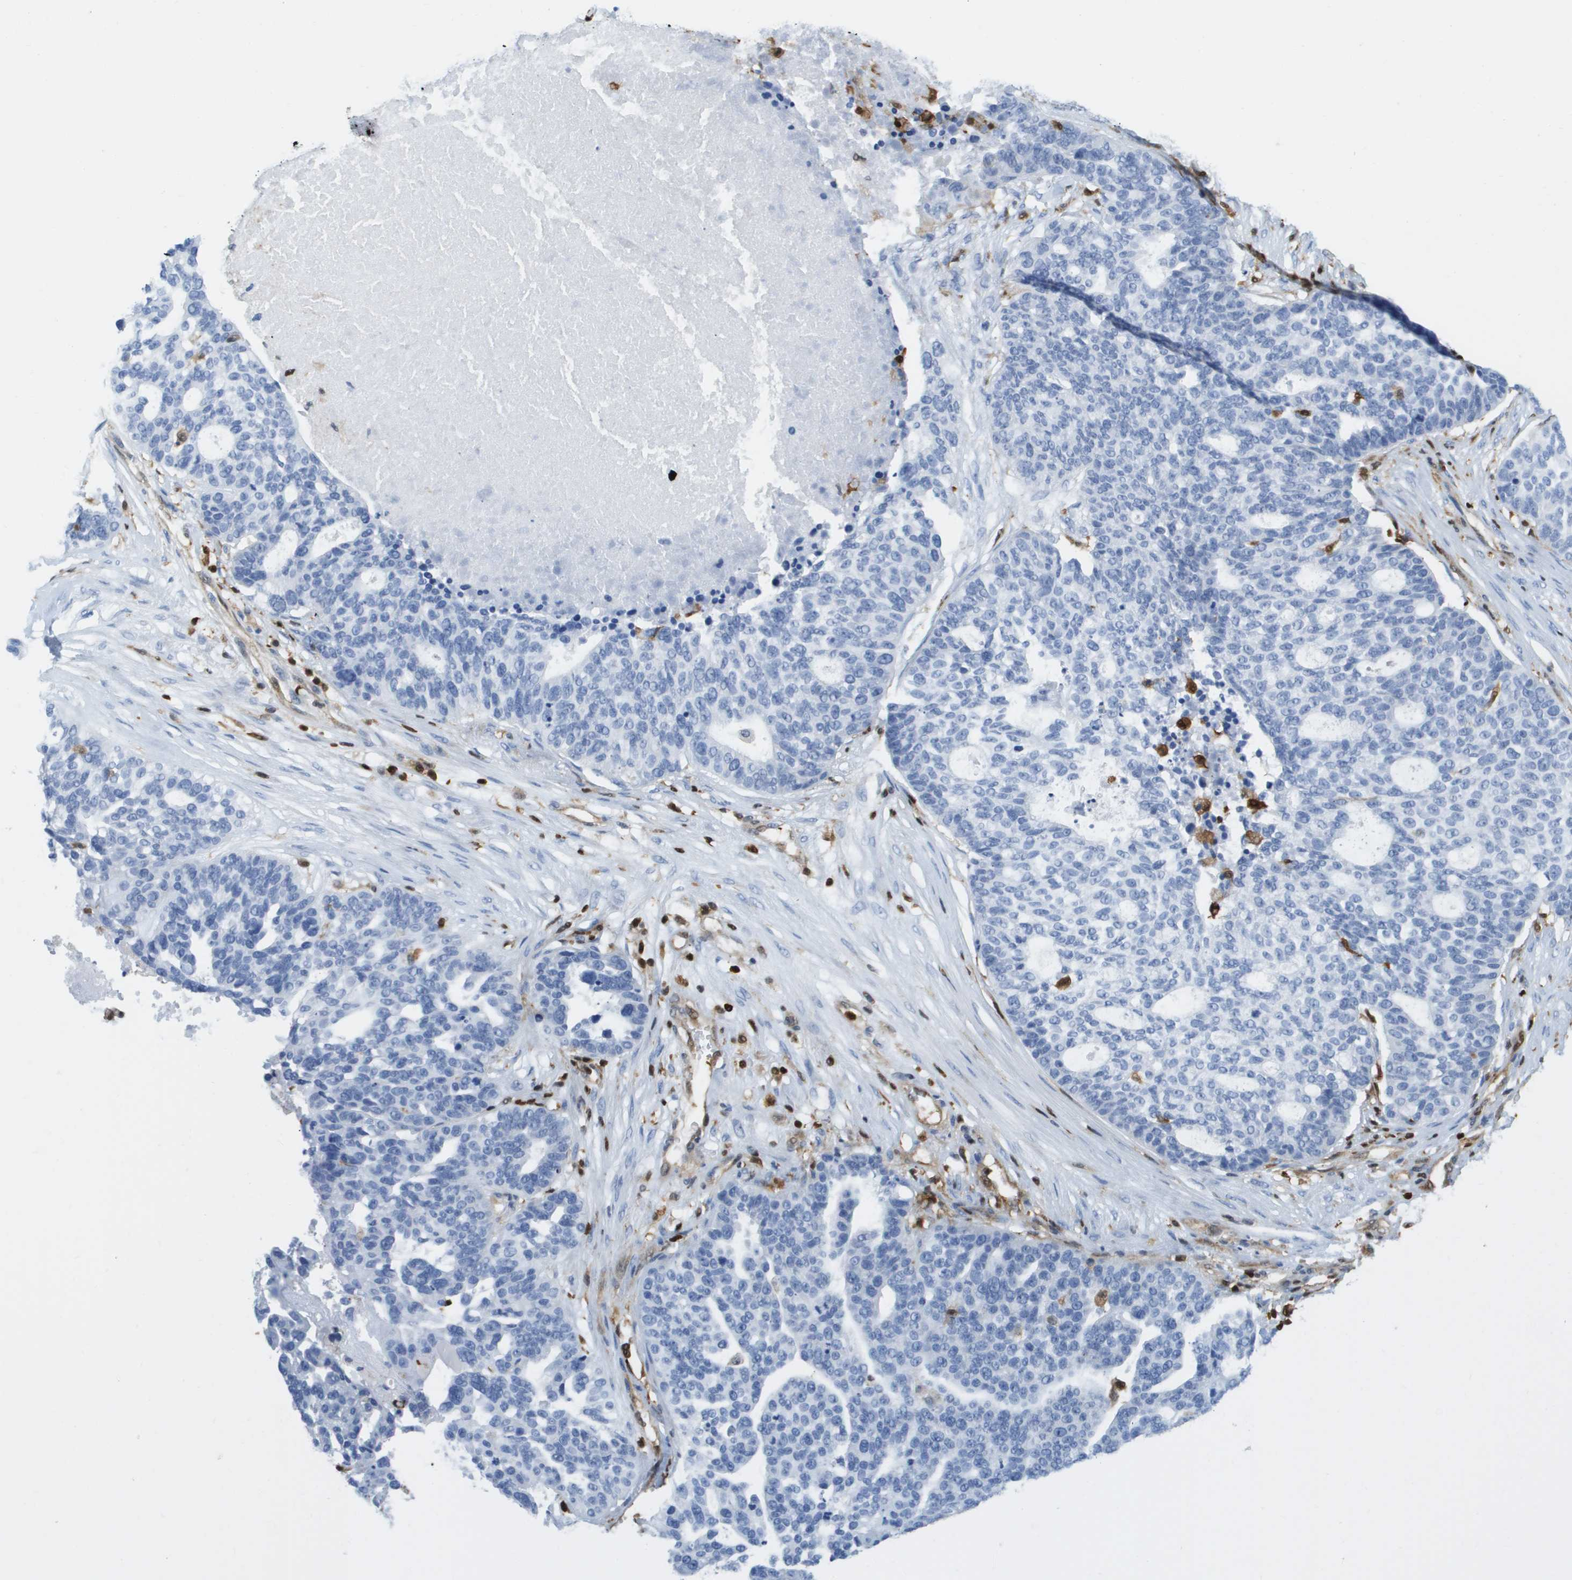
{"staining": {"intensity": "negative", "quantity": "none", "location": "none"}, "tissue": "ovarian cancer", "cell_type": "Tumor cells", "image_type": "cancer", "snomed": [{"axis": "morphology", "description": "Cystadenocarcinoma, serous, NOS"}, {"axis": "topography", "description": "Ovary"}], "caption": "The histopathology image demonstrates no staining of tumor cells in ovarian cancer. The staining is performed using DAB (3,3'-diaminobenzidine) brown chromogen with nuclei counter-stained in using hematoxylin.", "gene": "DOCK5", "patient": {"sex": "female", "age": 59}}